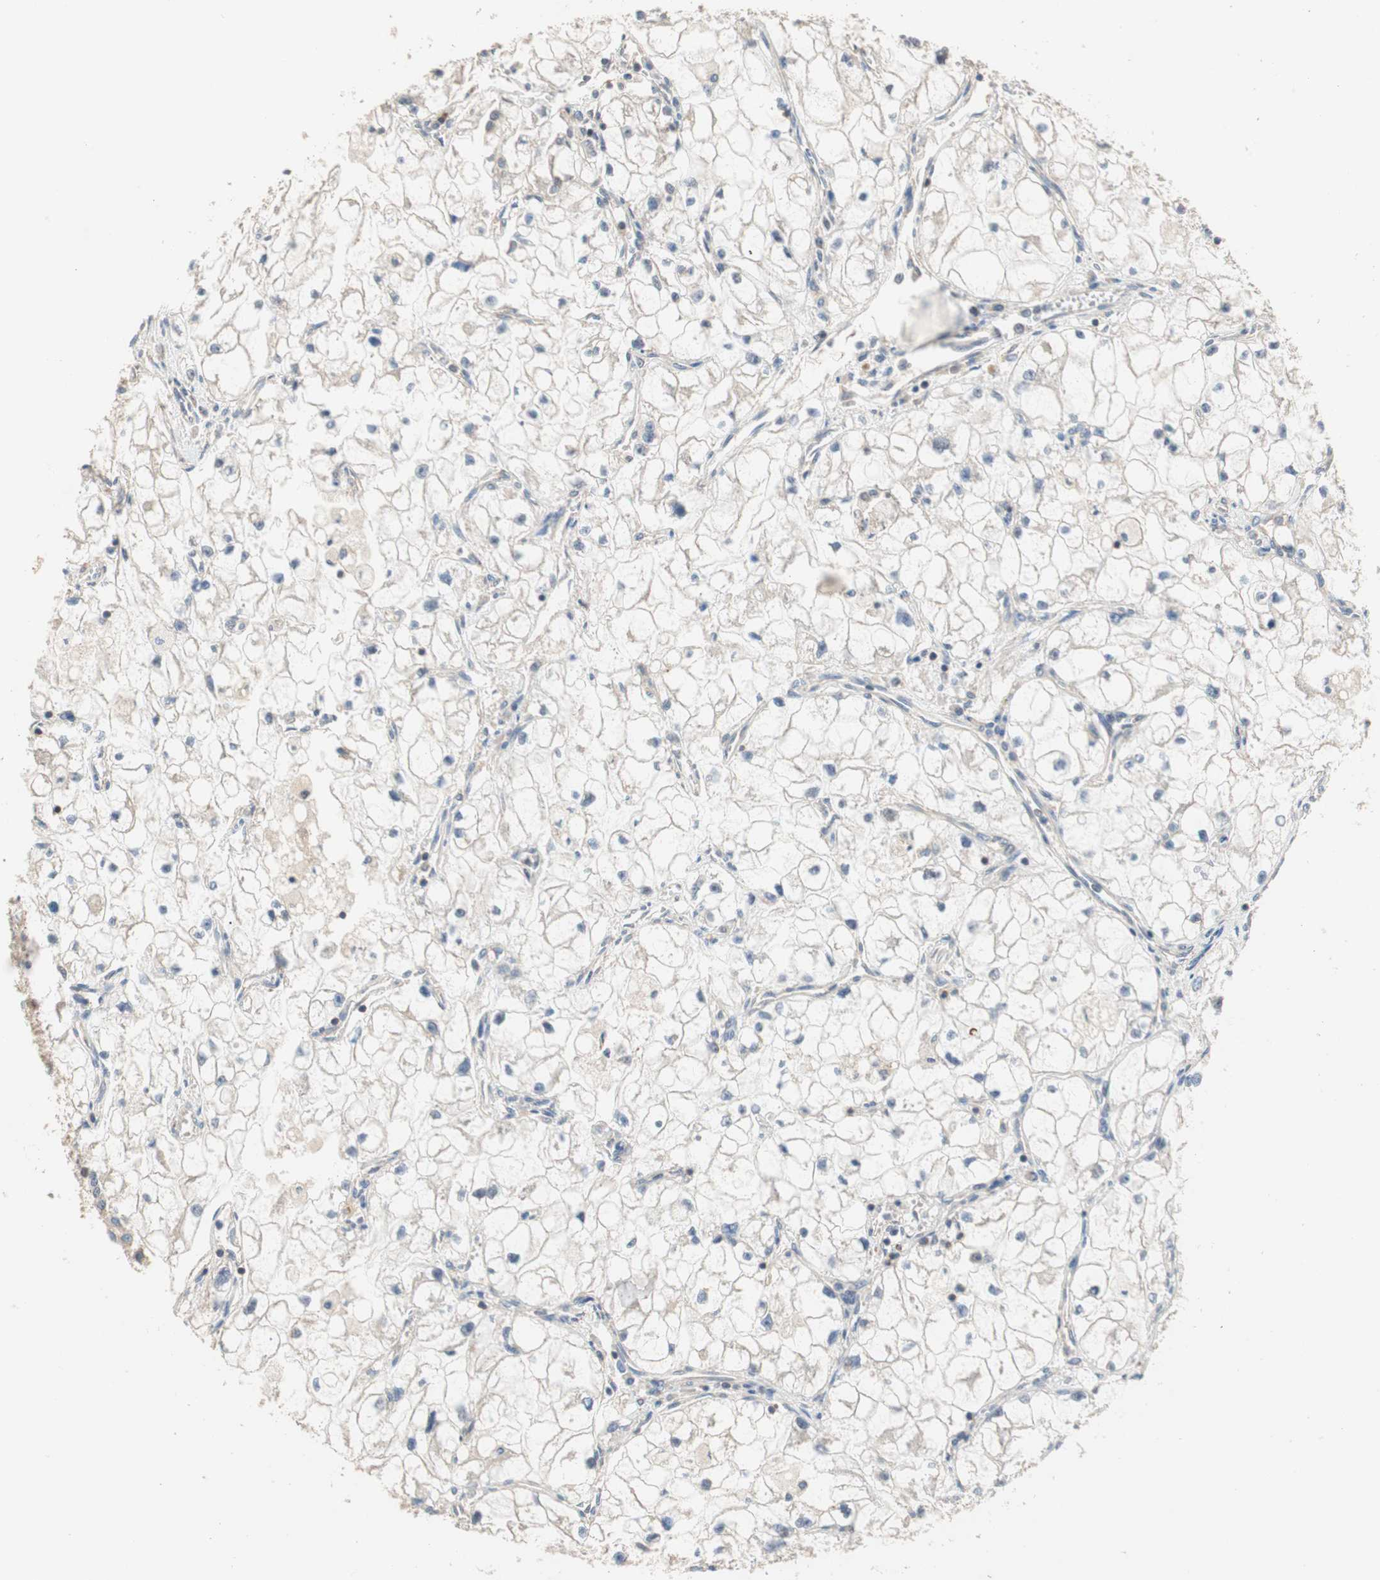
{"staining": {"intensity": "weak", "quantity": "25%-75%", "location": "cytoplasmic/membranous"}, "tissue": "renal cancer", "cell_type": "Tumor cells", "image_type": "cancer", "snomed": [{"axis": "morphology", "description": "Adenocarcinoma, NOS"}, {"axis": "topography", "description": "Kidney"}], "caption": "DAB immunohistochemical staining of human renal cancer (adenocarcinoma) displays weak cytoplasmic/membranous protein expression in about 25%-75% of tumor cells.", "gene": "MAP4K2", "patient": {"sex": "female", "age": 70}}